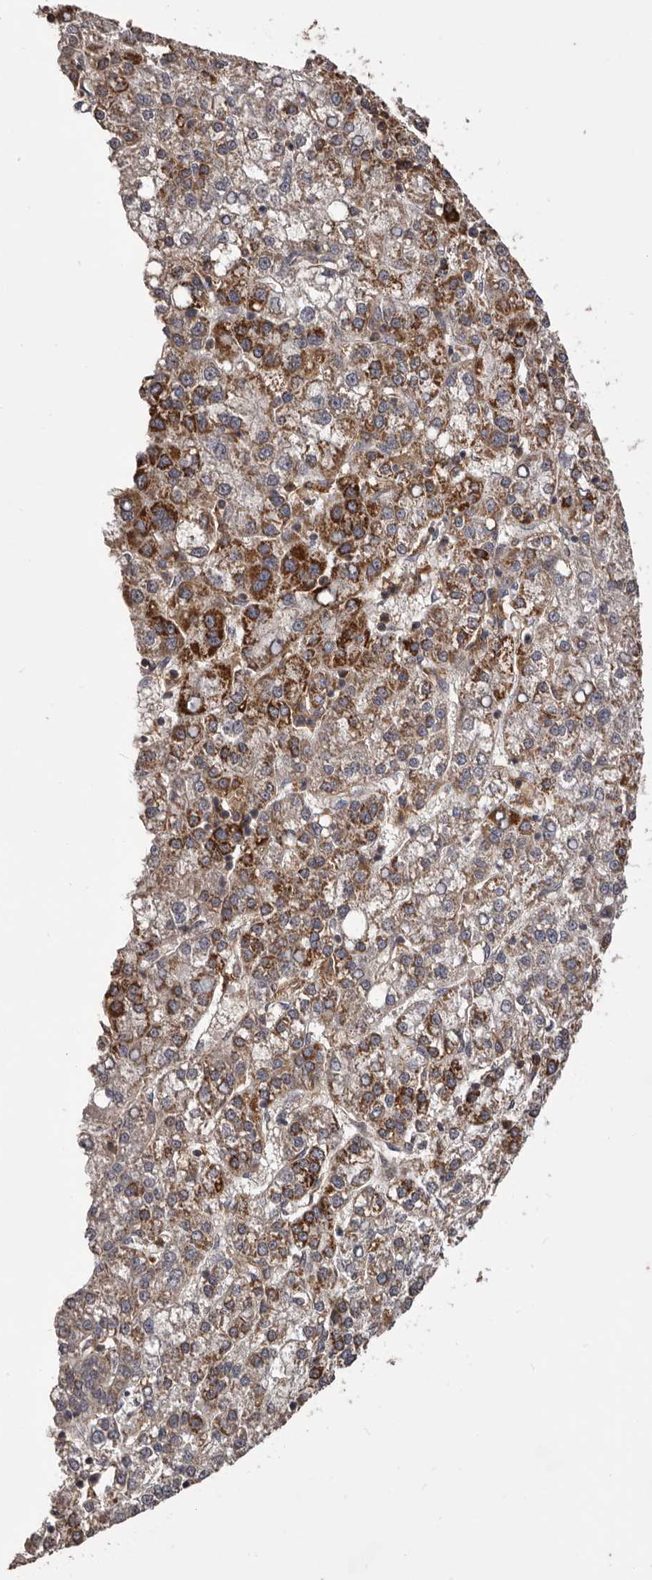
{"staining": {"intensity": "strong", "quantity": "<25%", "location": "cytoplasmic/membranous"}, "tissue": "liver cancer", "cell_type": "Tumor cells", "image_type": "cancer", "snomed": [{"axis": "morphology", "description": "Carcinoma, Hepatocellular, NOS"}, {"axis": "topography", "description": "Liver"}], "caption": "A brown stain shows strong cytoplasmic/membranous expression of a protein in human hepatocellular carcinoma (liver) tumor cells. (Brightfield microscopy of DAB IHC at high magnification).", "gene": "GLIPR2", "patient": {"sex": "female", "age": 58}}